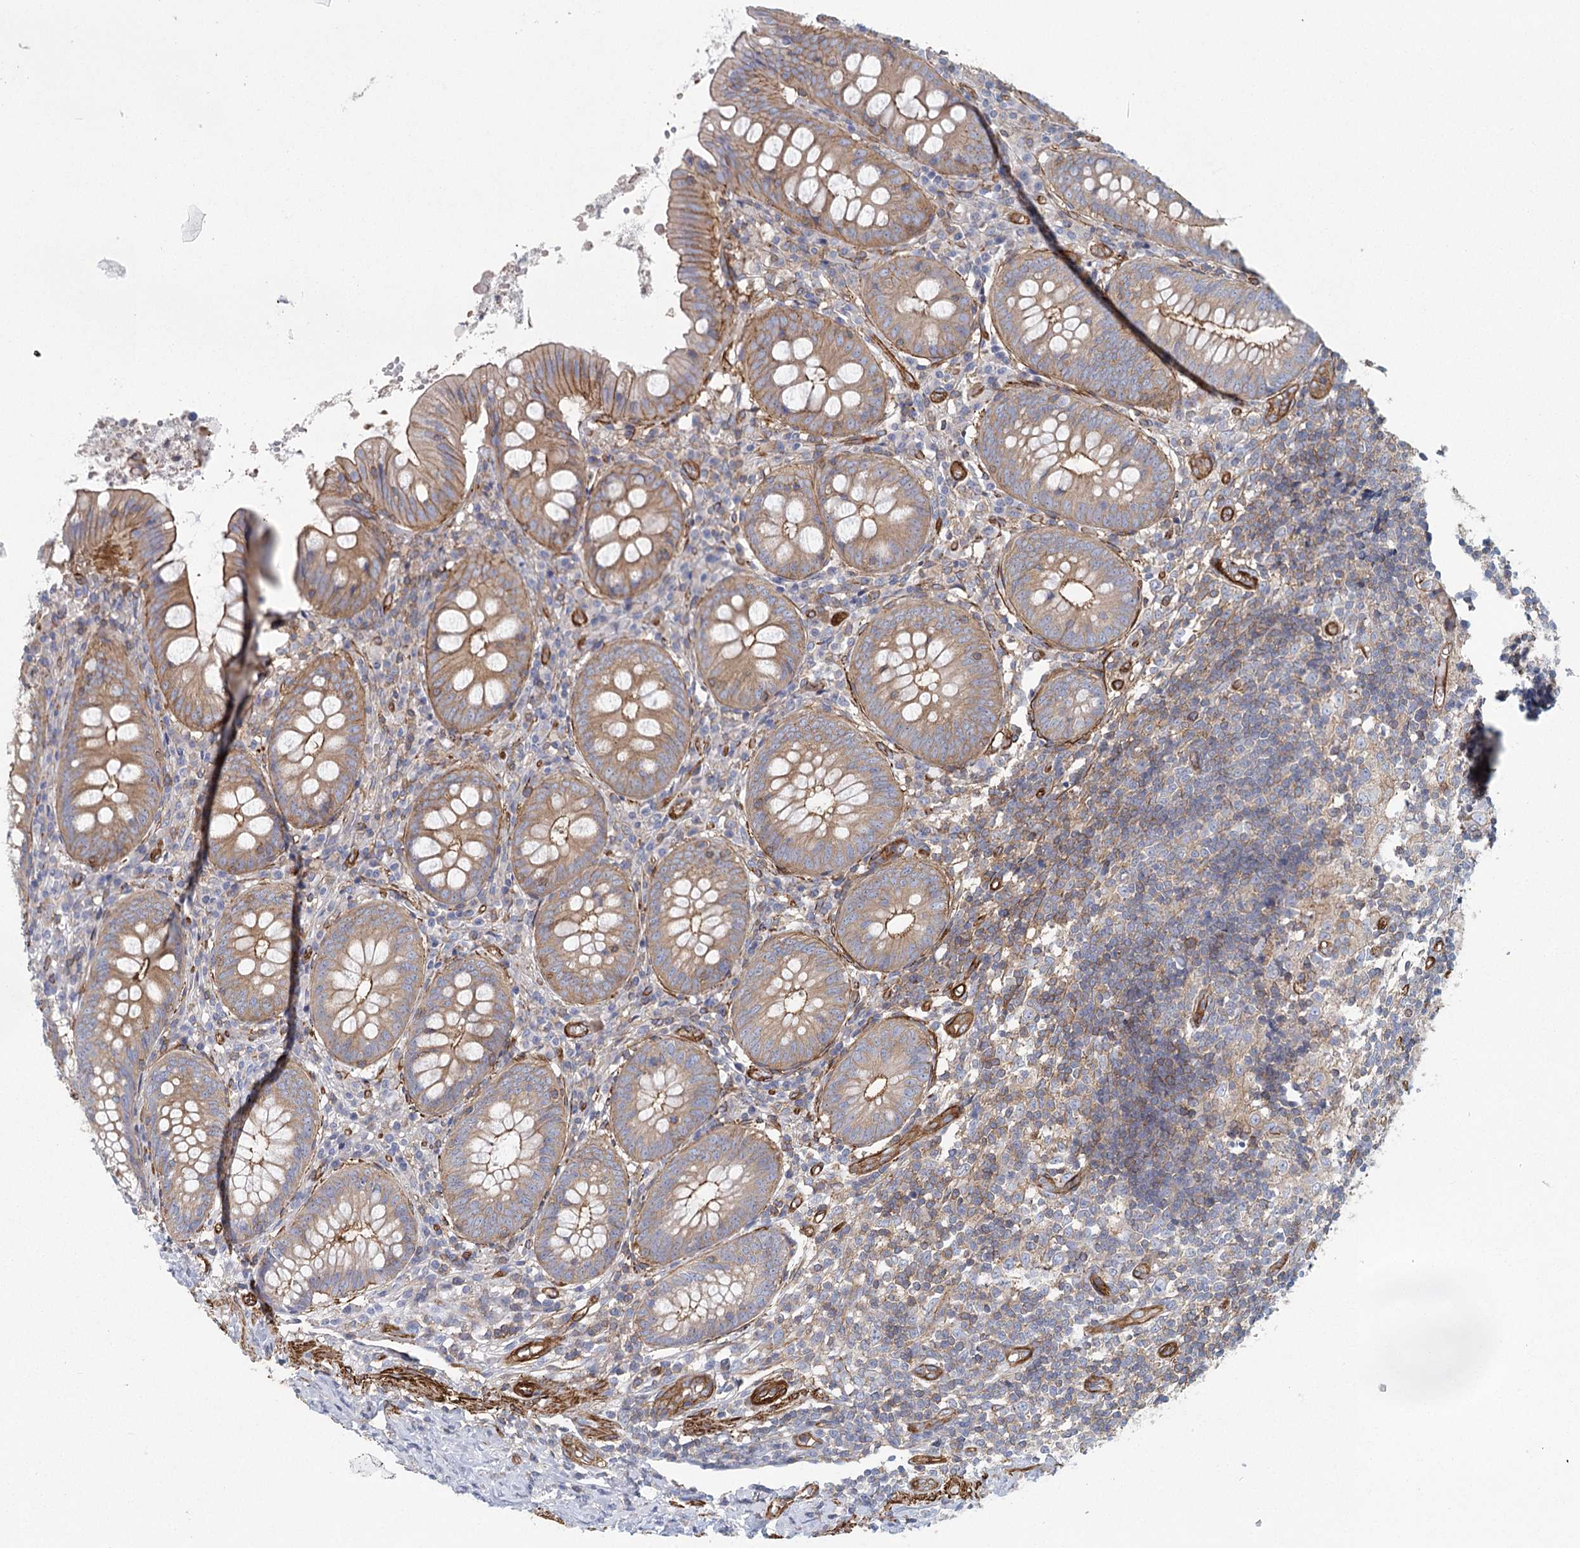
{"staining": {"intensity": "moderate", "quantity": ">75%", "location": "cytoplasmic/membranous"}, "tissue": "appendix", "cell_type": "Glandular cells", "image_type": "normal", "snomed": [{"axis": "morphology", "description": "Normal tissue, NOS"}, {"axis": "topography", "description": "Appendix"}], "caption": "IHC (DAB) staining of unremarkable human appendix displays moderate cytoplasmic/membranous protein positivity in about >75% of glandular cells.", "gene": "IFT46", "patient": {"sex": "female", "age": 54}}